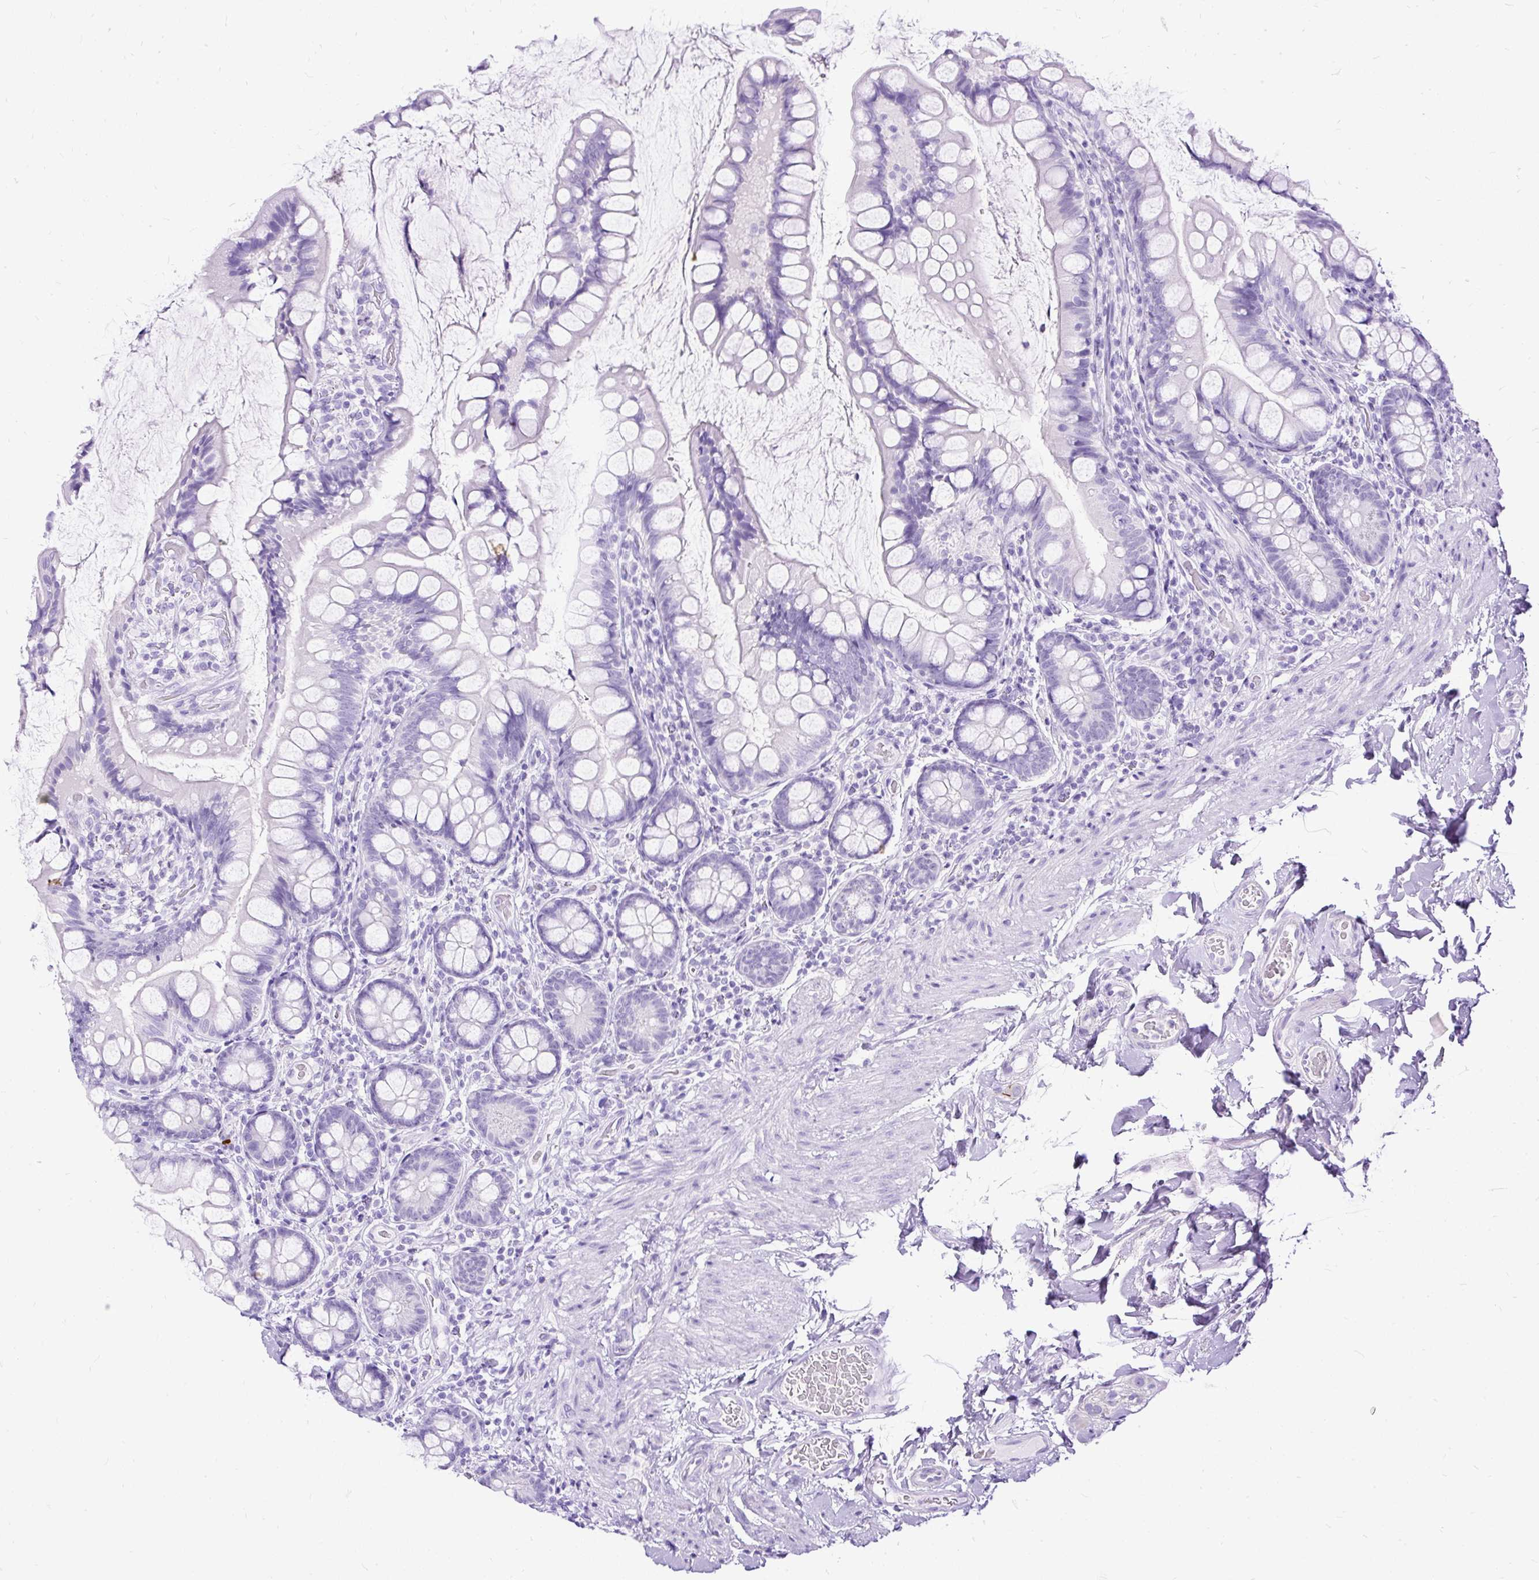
{"staining": {"intensity": "negative", "quantity": "none", "location": "none"}, "tissue": "small intestine", "cell_type": "Glandular cells", "image_type": "normal", "snomed": [{"axis": "morphology", "description": "Normal tissue, NOS"}, {"axis": "topography", "description": "Small intestine"}], "caption": "Human small intestine stained for a protein using IHC demonstrates no positivity in glandular cells.", "gene": "HEY1", "patient": {"sex": "male", "age": 70}}